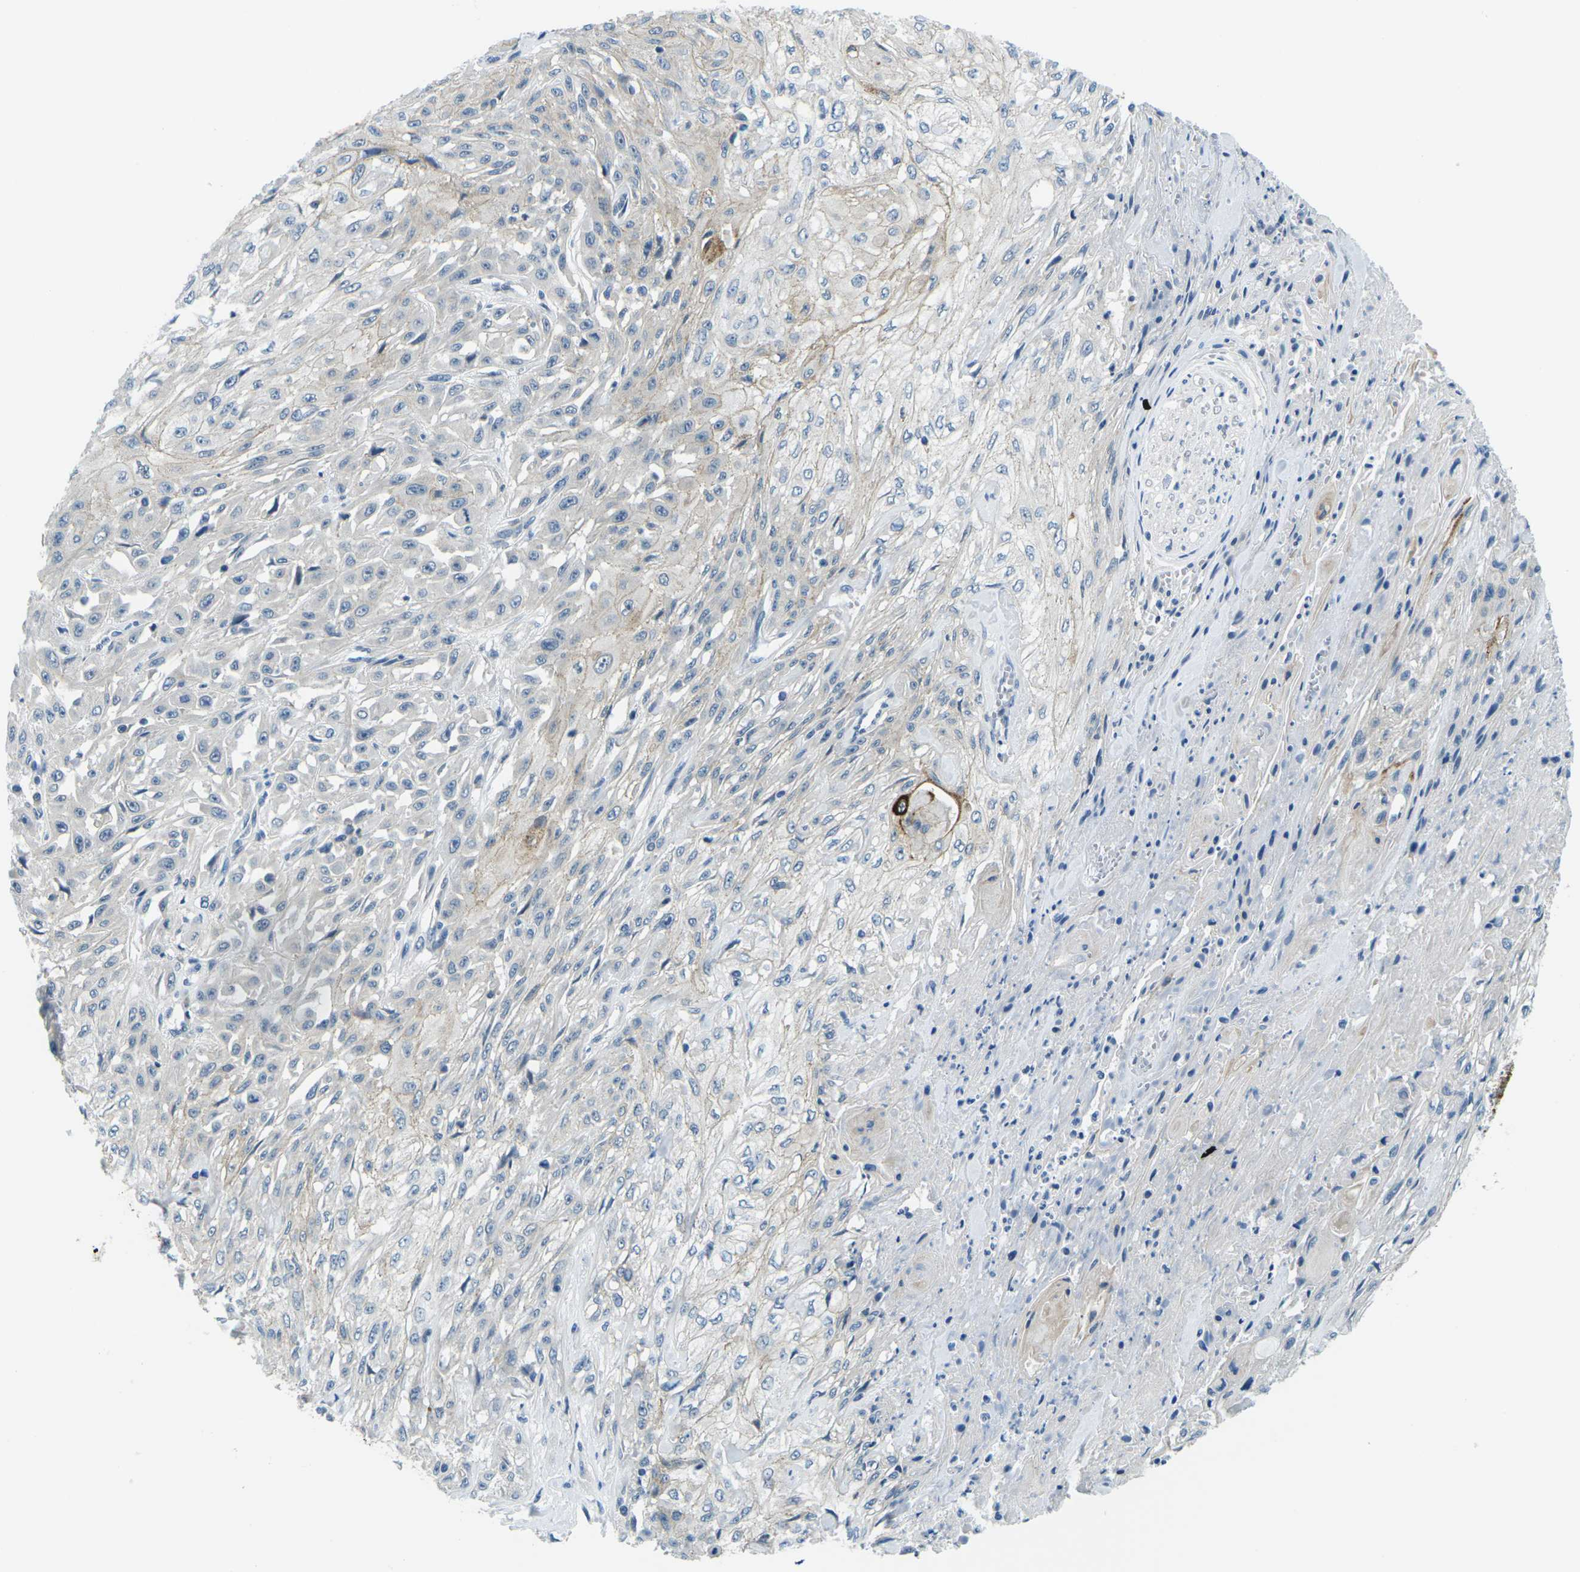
{"staining": {"intensity": "weak", "quantity": "<25%", "location": "cytoplasmic/membranous"}, "tissue": "skin cancer", "cell_type": "Tumor cells", "image_type": "cancer", "snomed": [{"axis": "morphology", "description": "Squamous cell carcinoma, NOS"}, {"axis": "morphology", "description": "Squamous cell carcinoma, metastatic, NOS"}, {"axis": "topography", "description": "Skin"}, {"axis": "topography", "description": "Lymph node"}], "caption": "Immunohistochemical staining of human squamous cell carcinoma (skin) reveals no significant staining in tumor cells.", "gene": "CTNND1", "patient": {"sex": "male", "age": 75}}